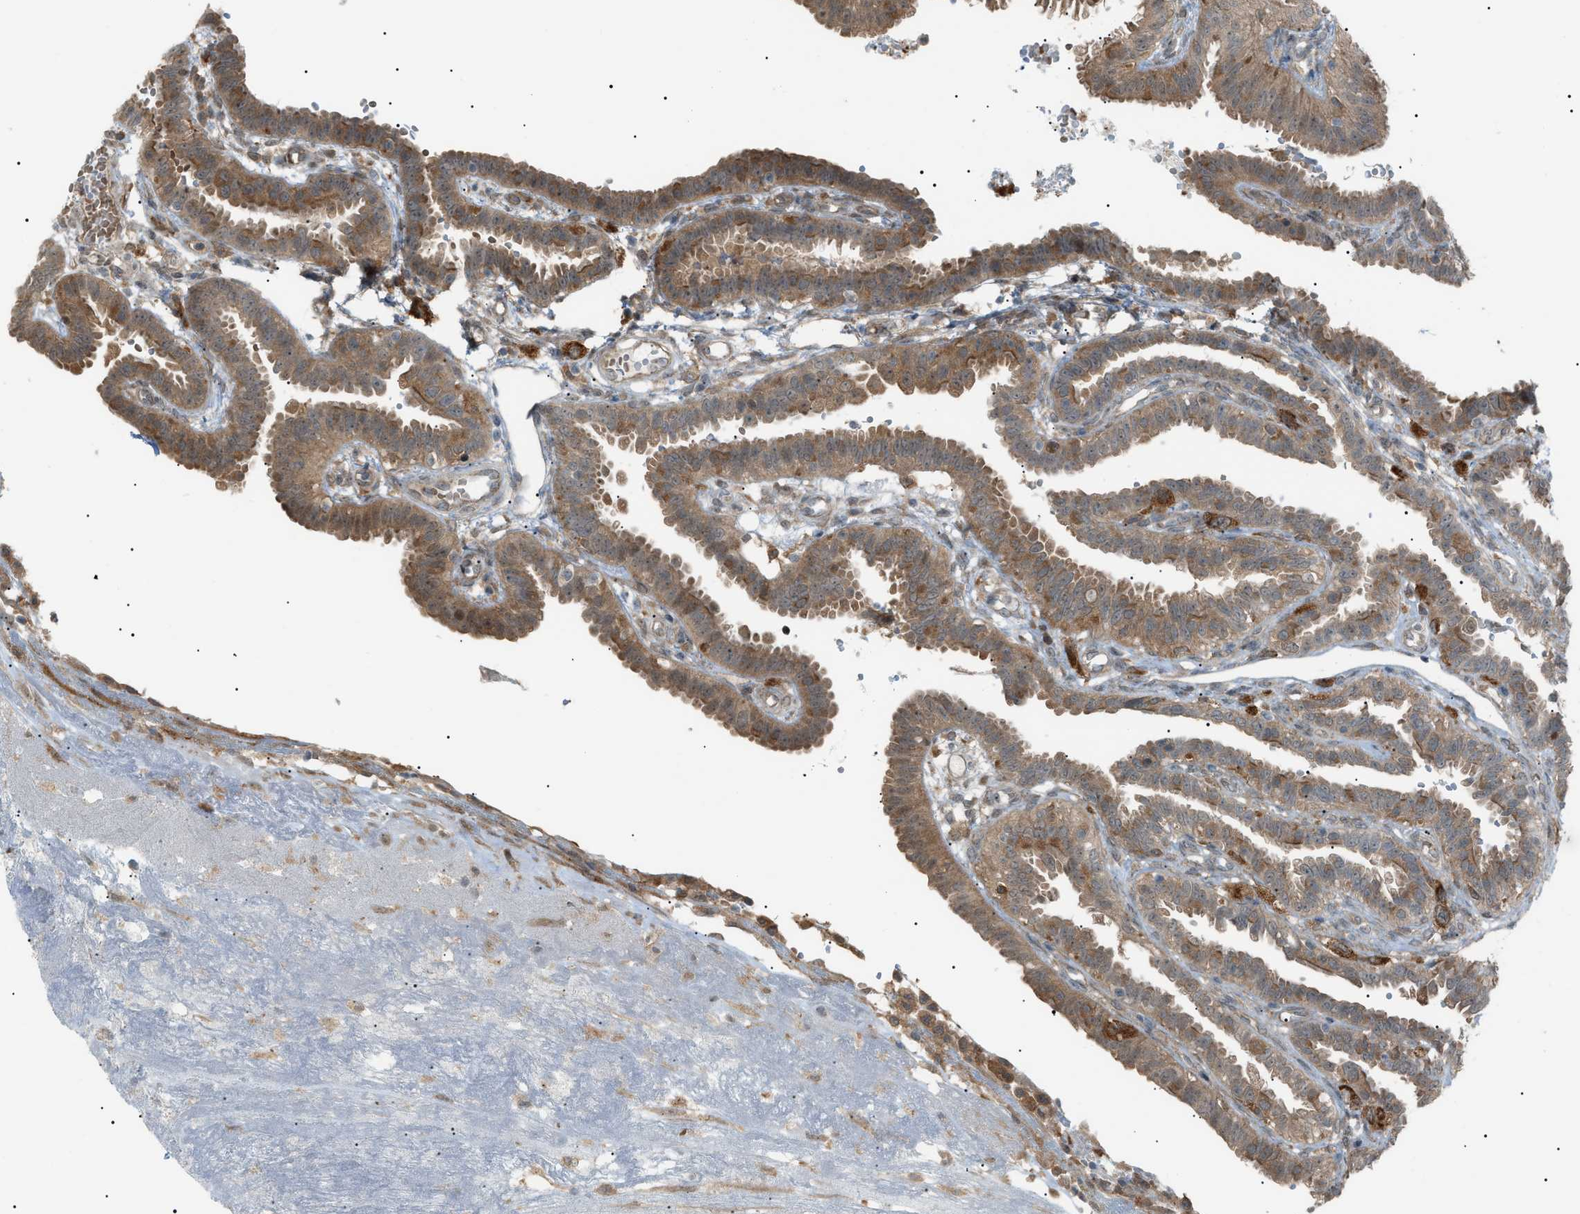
{"staining": {"intensity": "moderate", "quantity": ">75%", "location": "cytoplasmic/membranous"}, "tissue": "fallopian tube", "cell_type": "Glandular cells", "image_type": "normal", "snomed": [{"axis": "morphology", "description": "Normal tissue, NOS"}, {"axis": "topography", "description": "Fallopian tube"}, {"axis": "topography", "description": "Placenta"}], "caption": "Human fallopian tube stained with a brown dye demonstrates moderate cytoplasmic/membranous positive staining in about >75% of glandular cells.", "gene": "LPIN2", "patient": {"sex": "female", "age": 34}}